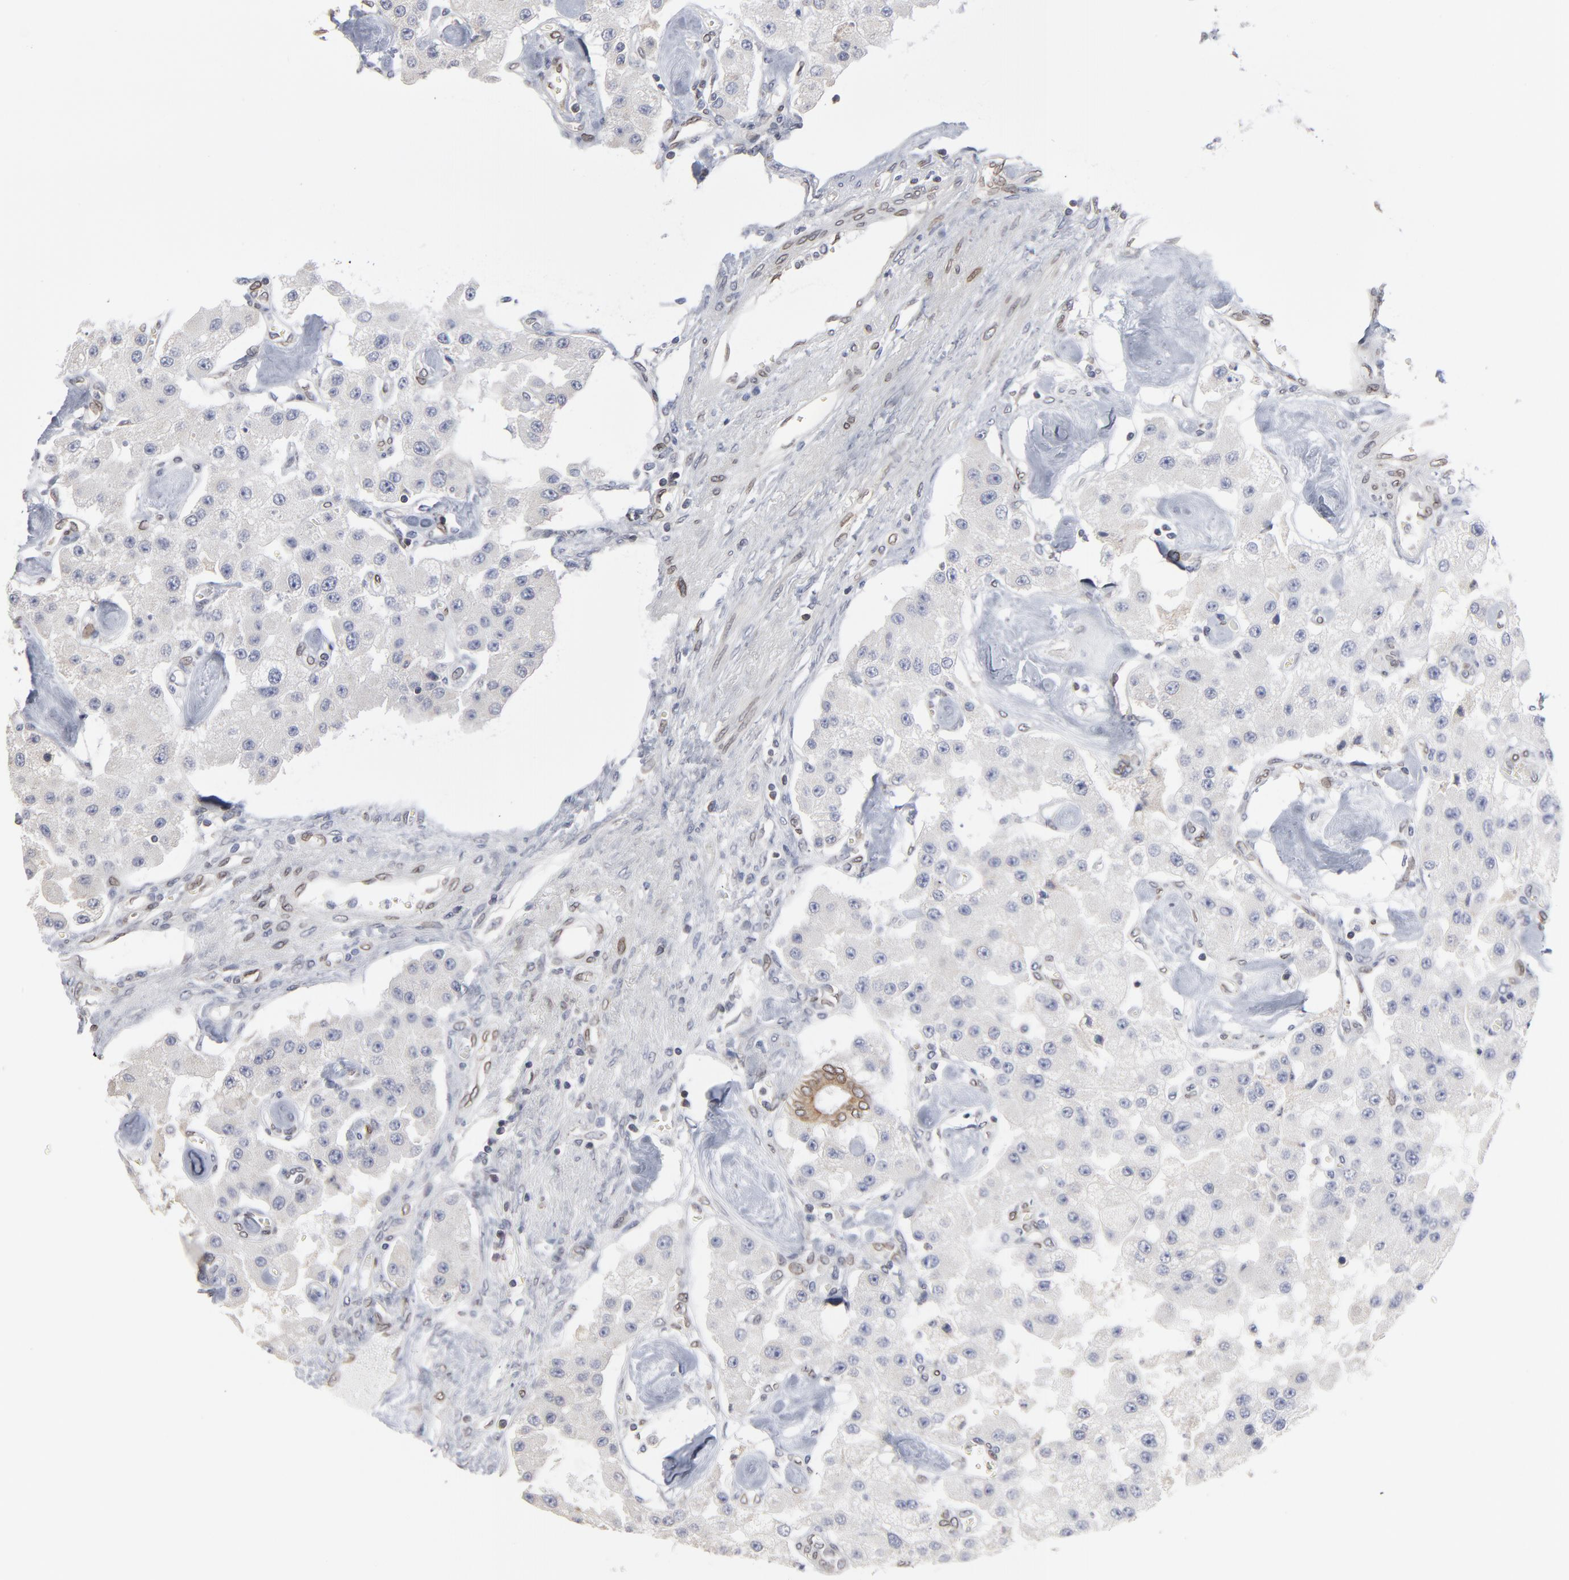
{"staining": {"intensity": "negative", "quantity": "none", "location": "none"}, "tissue": "carcinoid", "cell_type": "Tumor cells", "image_type": "cancer", "snomed": [{"axis": "morphology", "description": "Carcinoid, malignant, NOS"}, {"axis": "topography", "description": "Pancreas"}], "caption": "IHC of human malignant carcinoid demonstrates no positivity in tumor cells.", "gene": "SYNE2", "patient": {"sex": "male", "age": 41}}